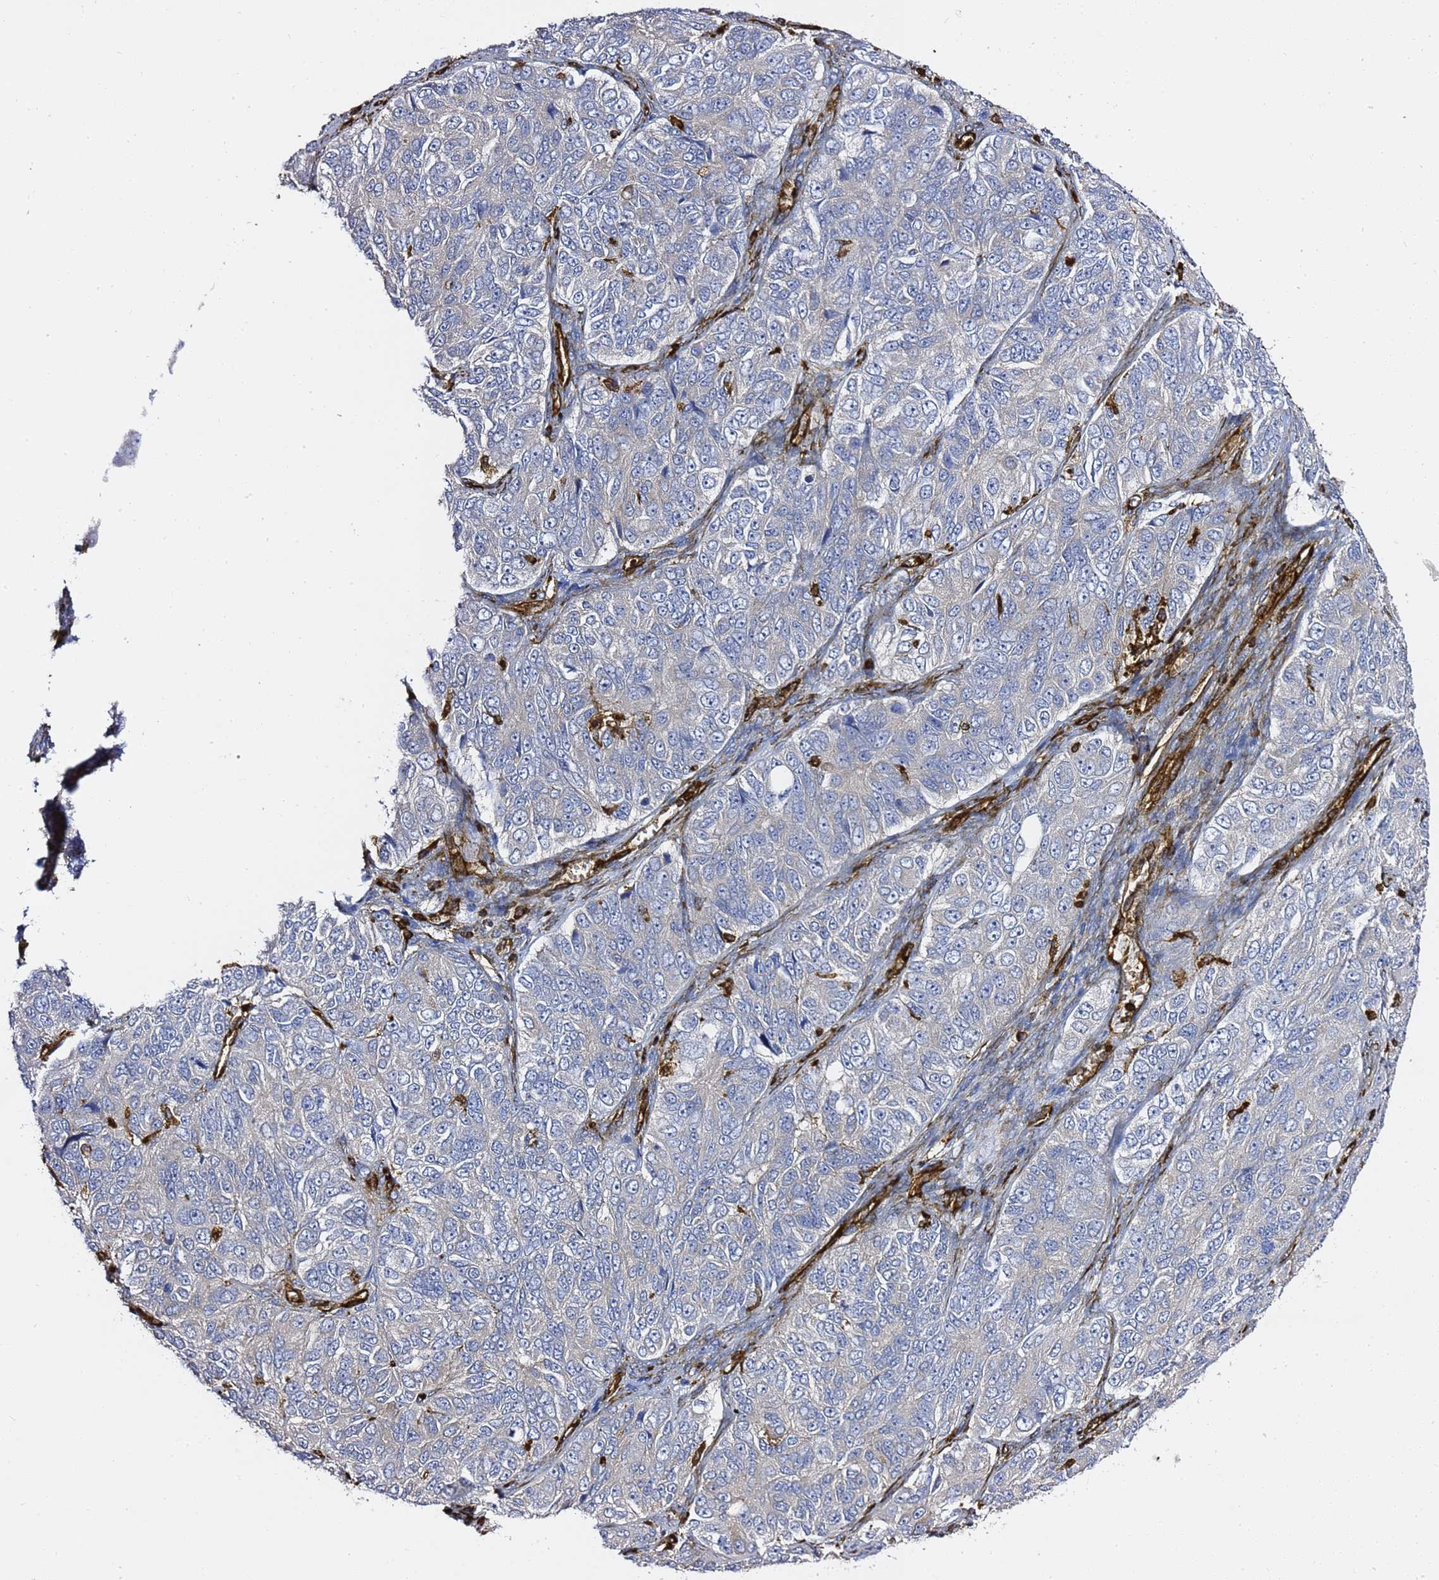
{"staining": {"intensity": "negative", "quantity": "none", "location": "none"}, "tissue": "ovarian cancer", "cell_type": "Tumor cells", "image_type": "cancer", "snomed": [{"axis": "morphology", "description": "Carcinoma, endometroid"}, {"axis": "topography", "description": "Ovary"}], "caption": "Micrograph shows no protein expression in tumor cells of ovarian cancer (endometroid carcinoma) tissue.", "gene": "ZBTB8OS", "patient": {"sex": "female", "age": 51}}